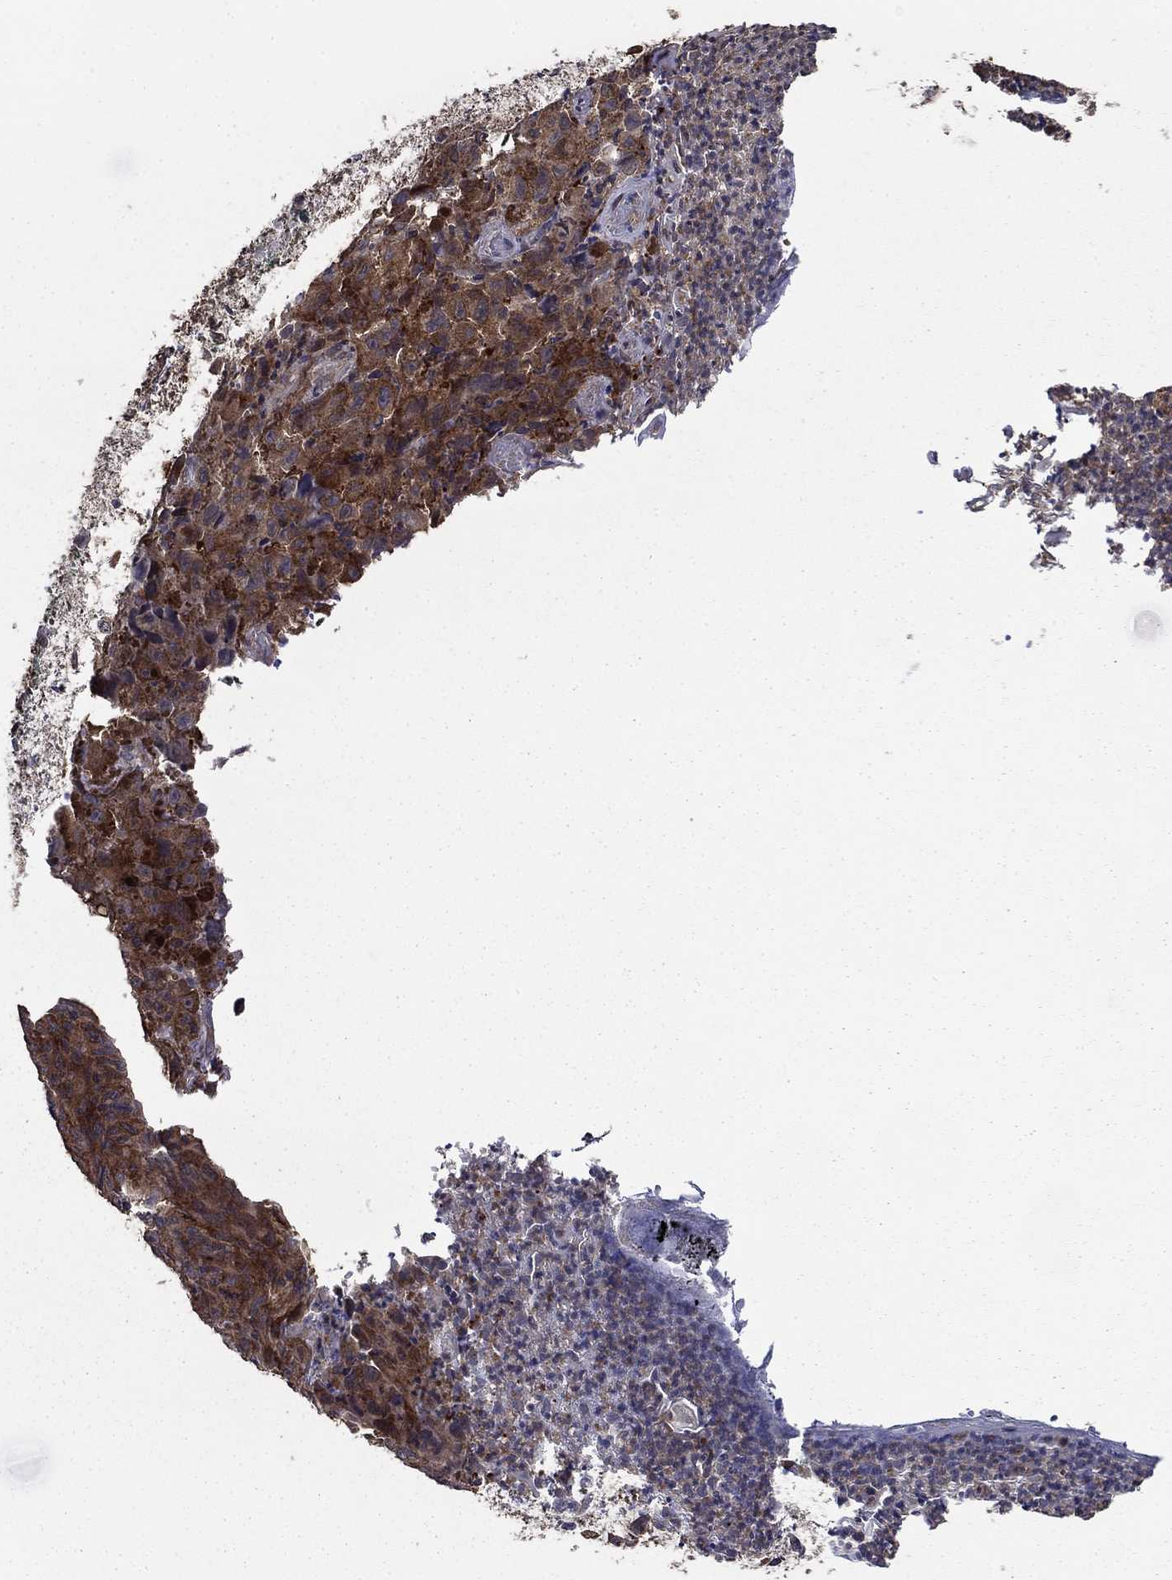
{"staining": {"intensity": "moderate", "quantity": ">75%", "location": "cytoplasmic/membranous"}, "tissue": "melanoma", "cell_type": "Tumor cells", "image_type": "cancer", "snomed": [{"axis": "morphology", "description": "Malignant melanoma, NOS"}, {"axis": "topography", "description": "Vulva, labia, clitoris and Bartholin´s gland, NO"}], "caption": "High-magnification brightfield microscopy of melanoma stained with DAB (brown) and counterstained with hematoxylin (blue). tumor cells exhibit moderate cytoplasmic/membranous expression is present in approximately>75% of cells. (Brightfield microscopy of DAB IHC at high magnification).", "gene": "DVL1", "patient": {"sex": "female", "age": 75}}